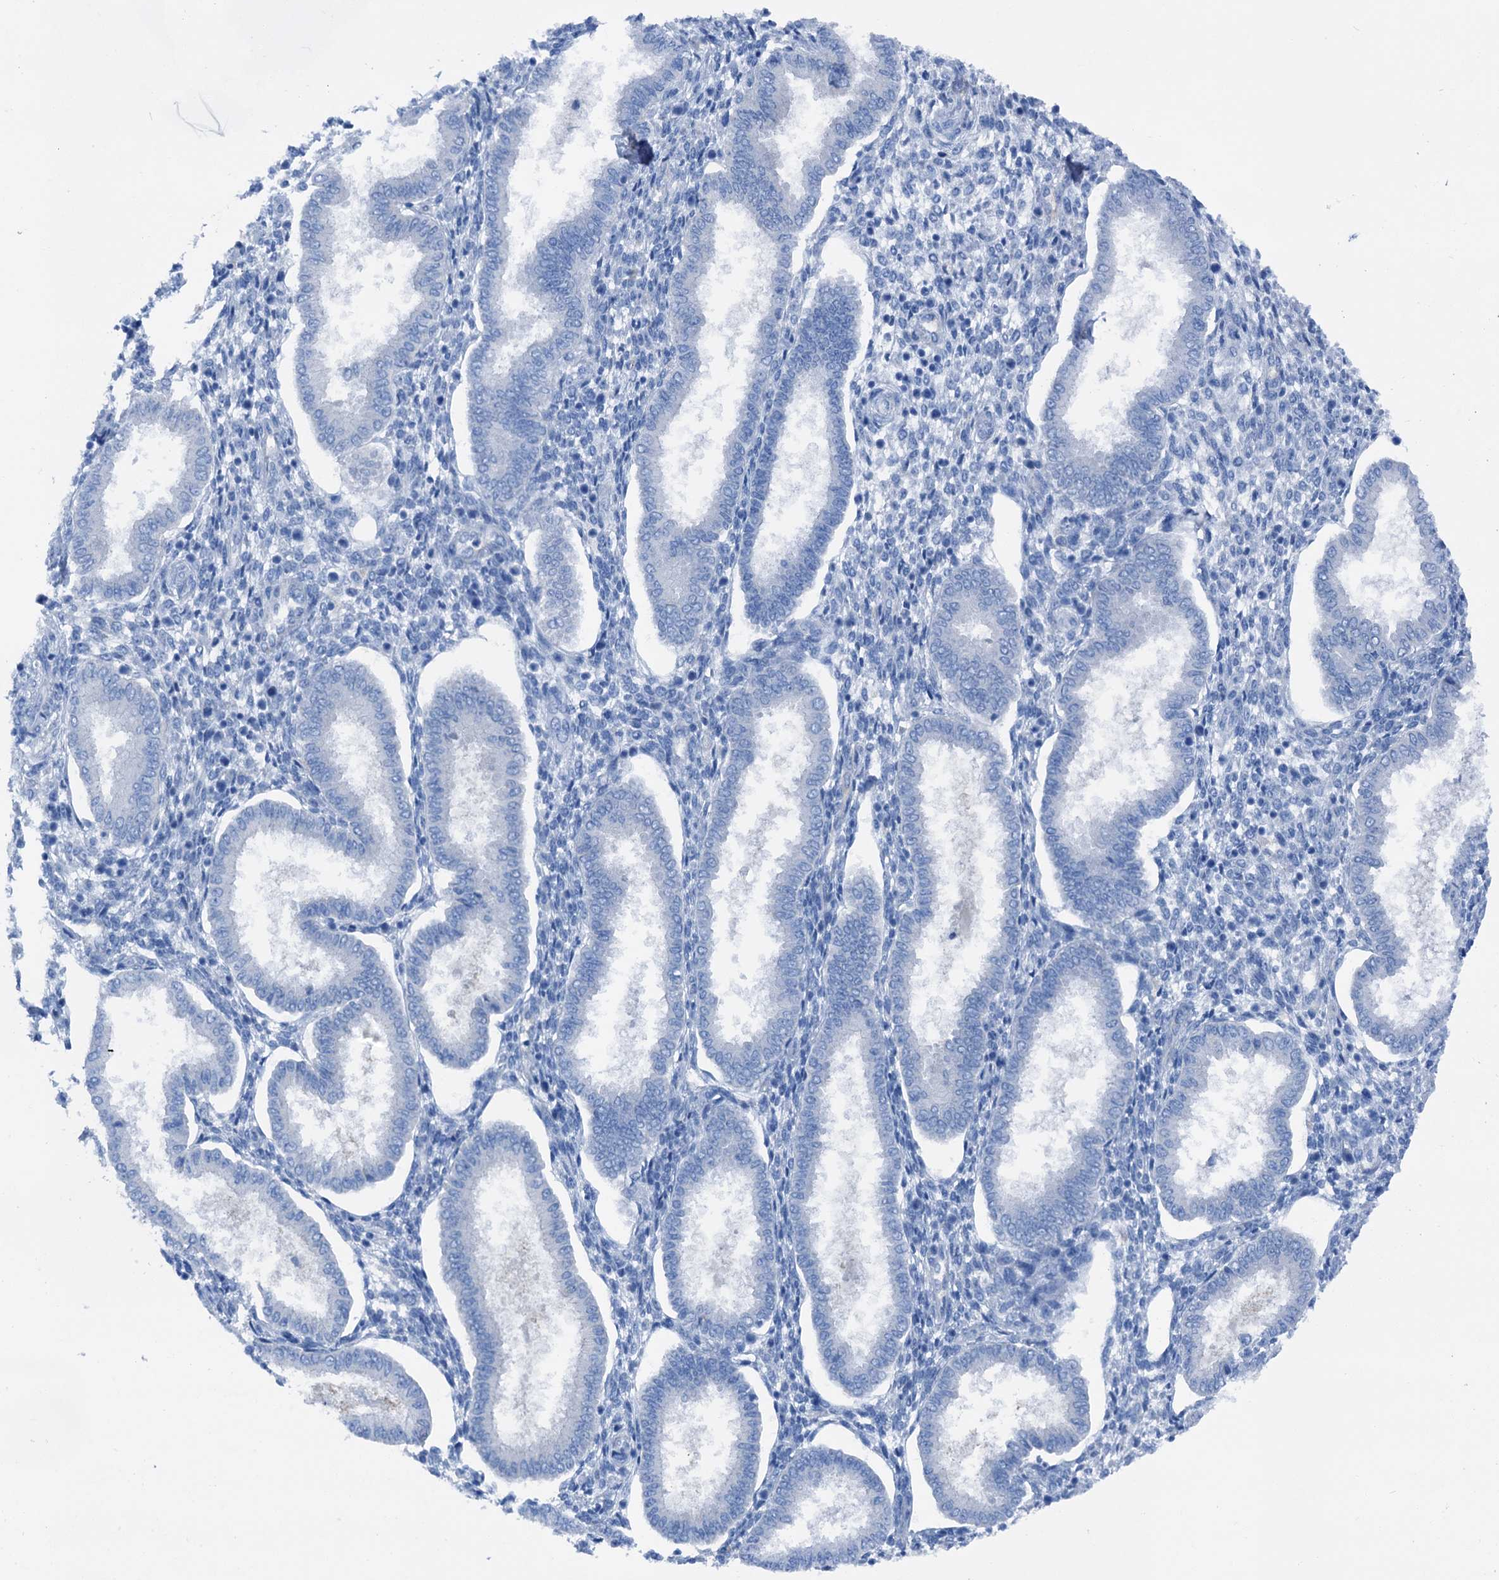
{"staining": {"intensity": "negative", "quantity": "none", "location": "none"}, "tissue": "endometrium", "cell_type": "Cells in endometrial stroma", "image_type": "normal", "snomed": [{"axis": "morphology", "description": "Normal tissue, NOS"}, {"axis": "topography", "description": "Endometrium"}], "caption": "DAB (3,3'-diaminobenzidine) immunohistochemical staining of normal endometrium reveals no significant staining in cells in endometrial stroma.", "gene": "C1QTNF4", "patient": {"sex": "female", "age": 24}}